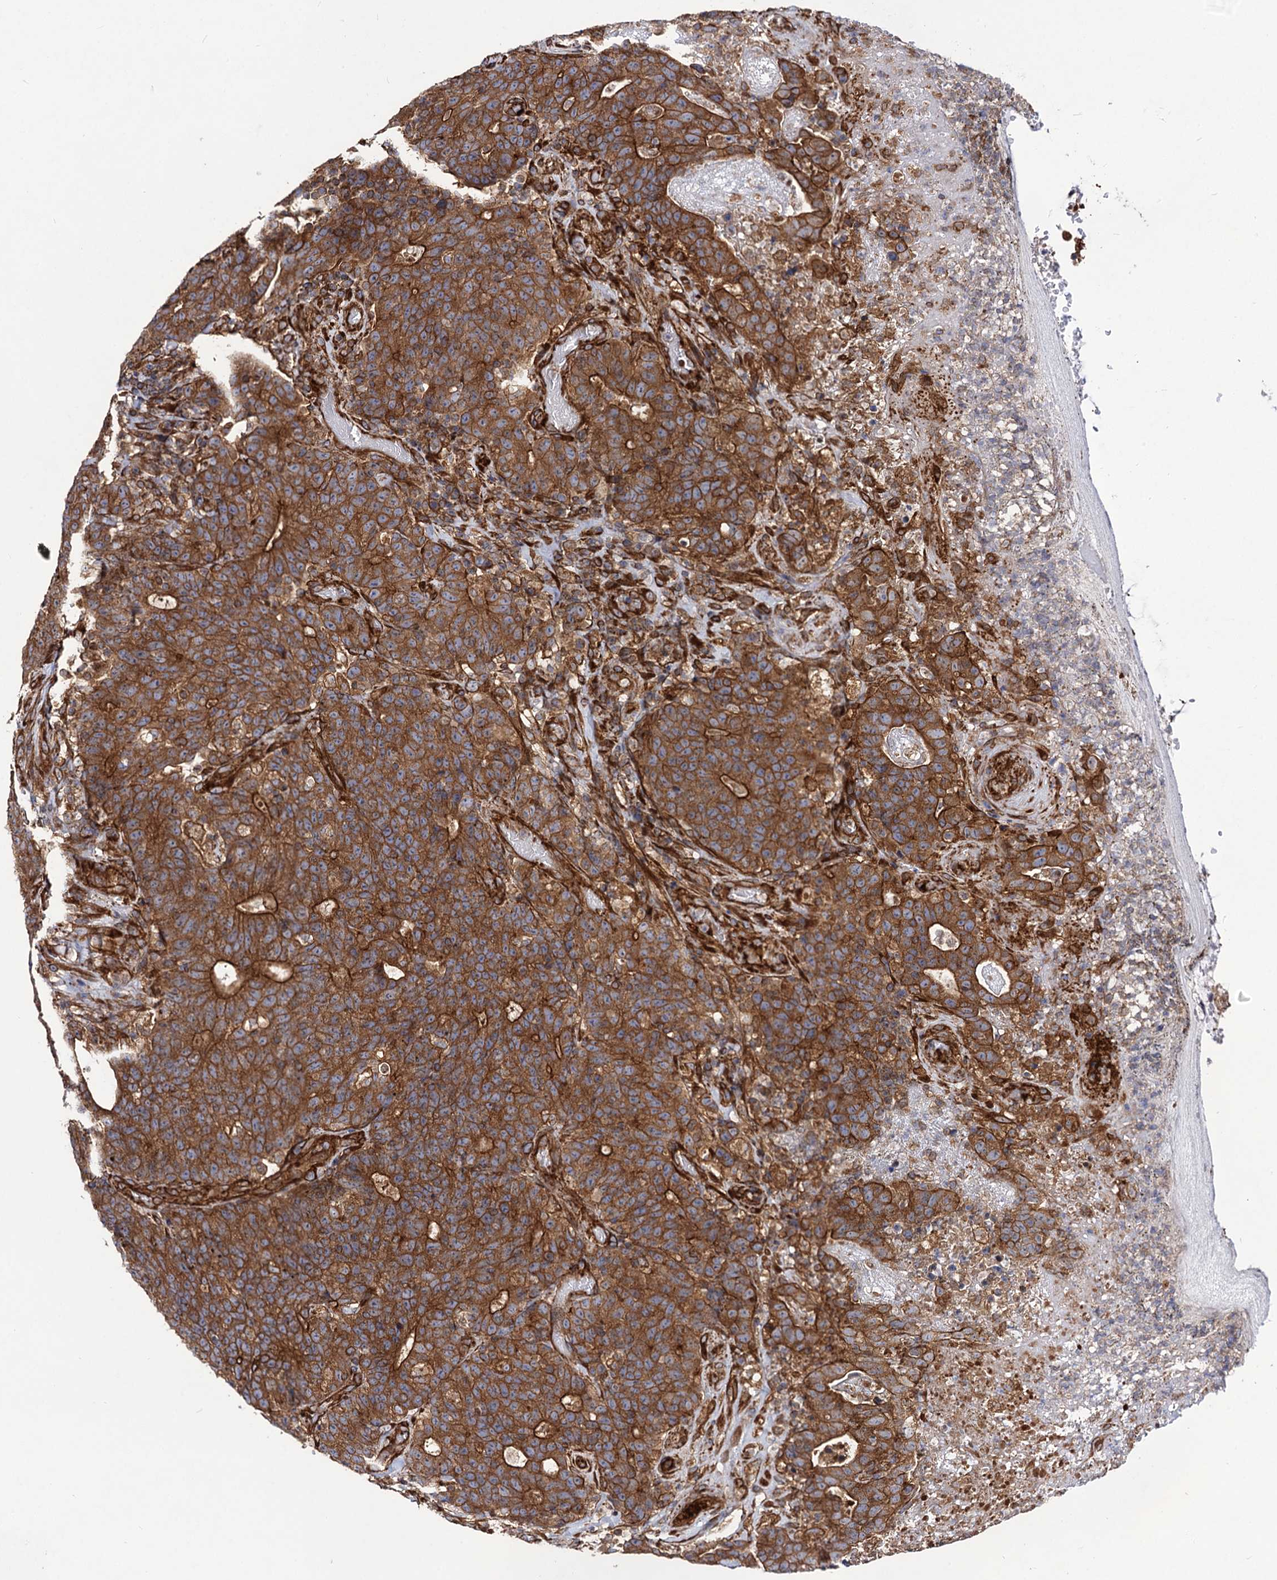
{"staining": {"intensity": "moderate", "quantity": ">75%", "location": "cytoplasmic/membranous"}, "tissue": "colorectal cancer", "cell_type": "Tumor cells", "image_type": "cancer", "snomed": [{"axis": "morphology", "description": "Adenocarcinoma, NOS"}, {"axis": "topography", "description": "Colon"}], "caption": "Human colorectal cancer stained with a protein marker demonstrates moderate staining in tumor cells.", "gene": "CIP2A", "patient": {"sex": "female", "age": 75}}